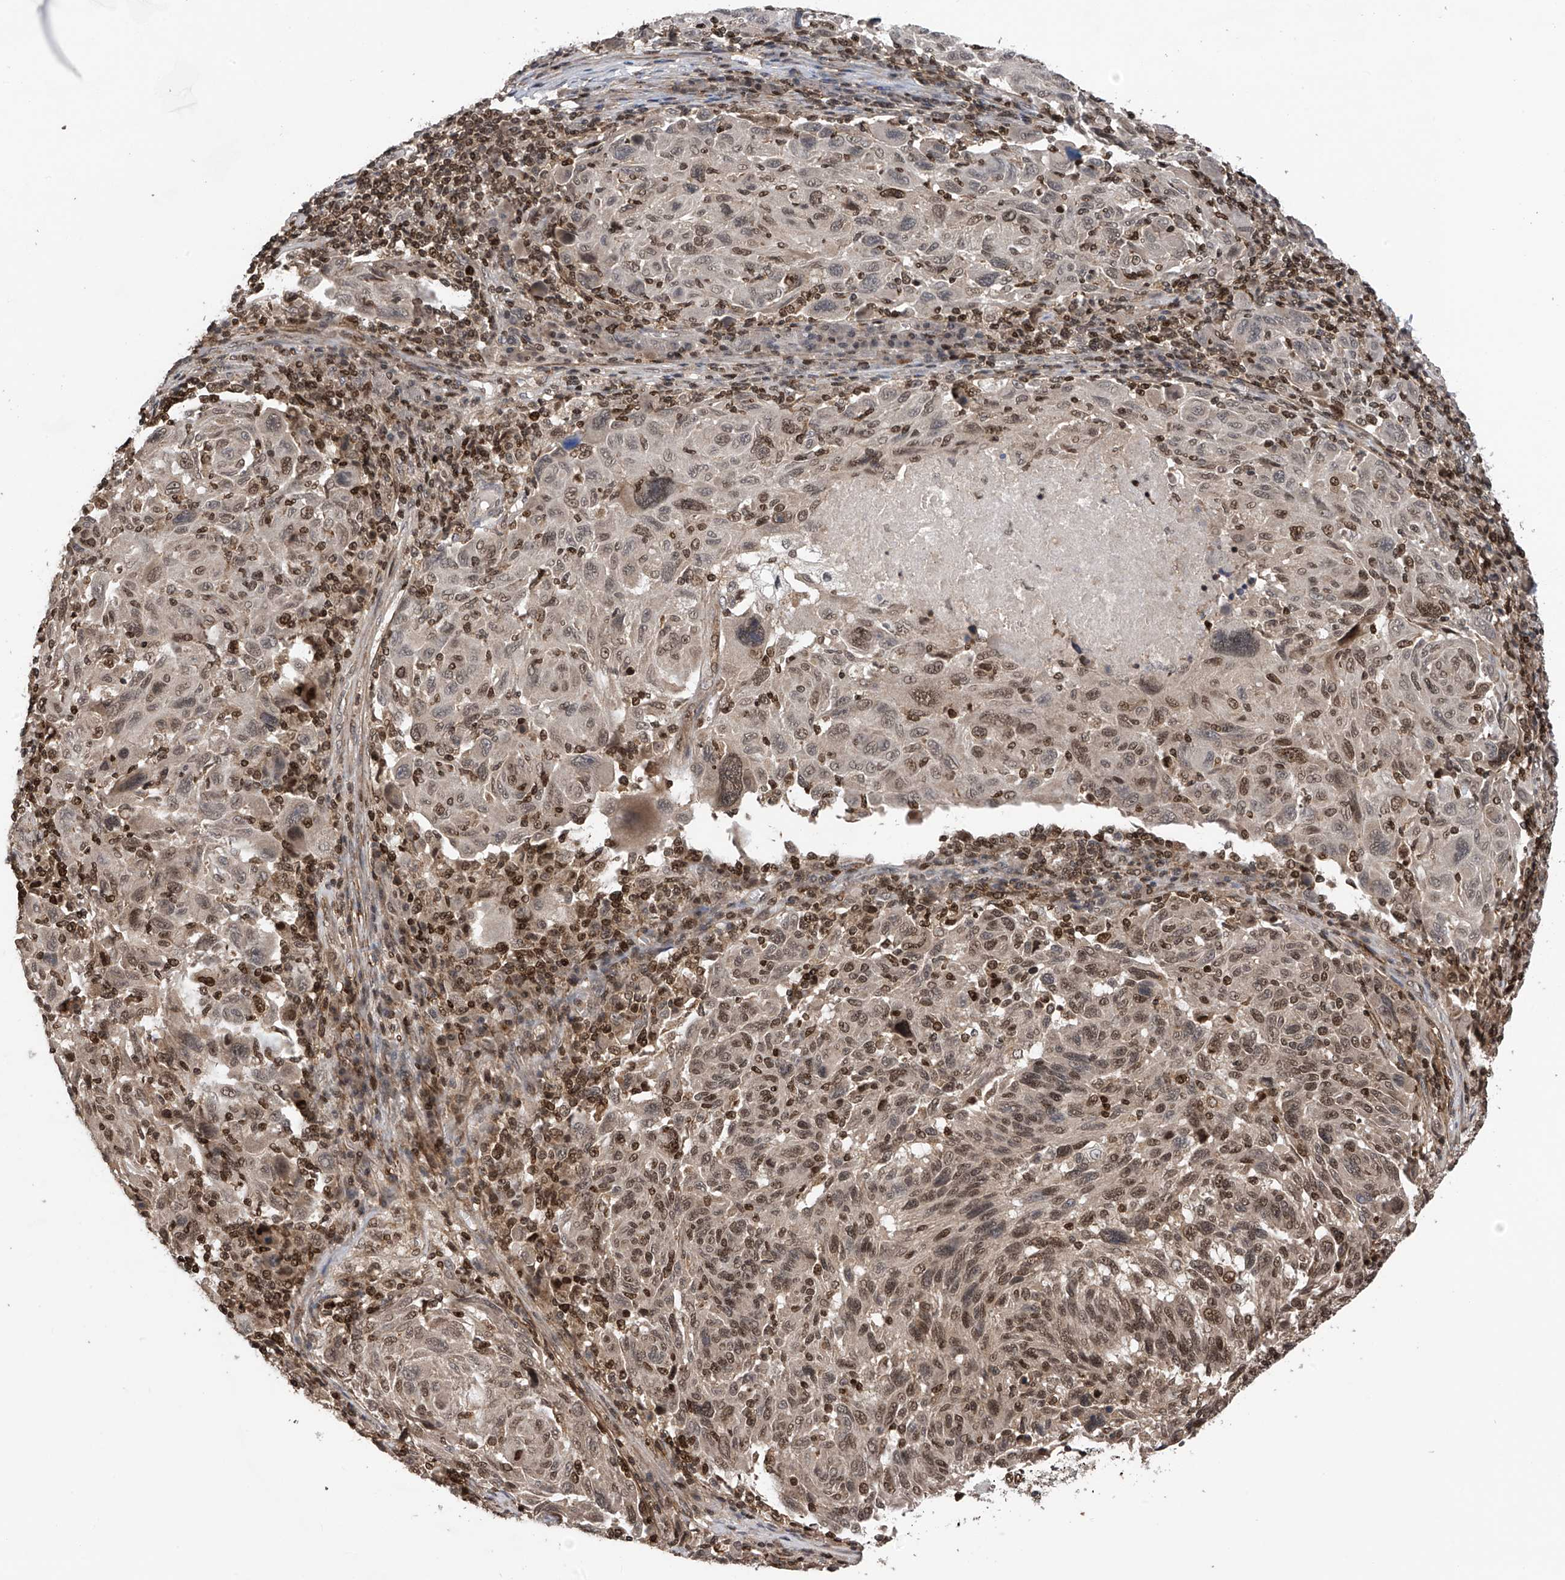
{"staining": {"intensity": "moderate", "quantity": ">75%", "location": "nuclear"}, "tissue": "melanoma", "cell_type": "Tumor cells", "image_type": "cancer", "snomed": [{"axis": "morphology", "description": "Malignant melanoma, NOS"}, {"axis": "topography", "description": "Skin"}], "caption": "This is an image of IHC staining of malignant melanoma, which shows moderate staining in the nuclear of tumor cells.", "gene": "DNAJC9", "patient": {"sex": "male", "age": 53}}